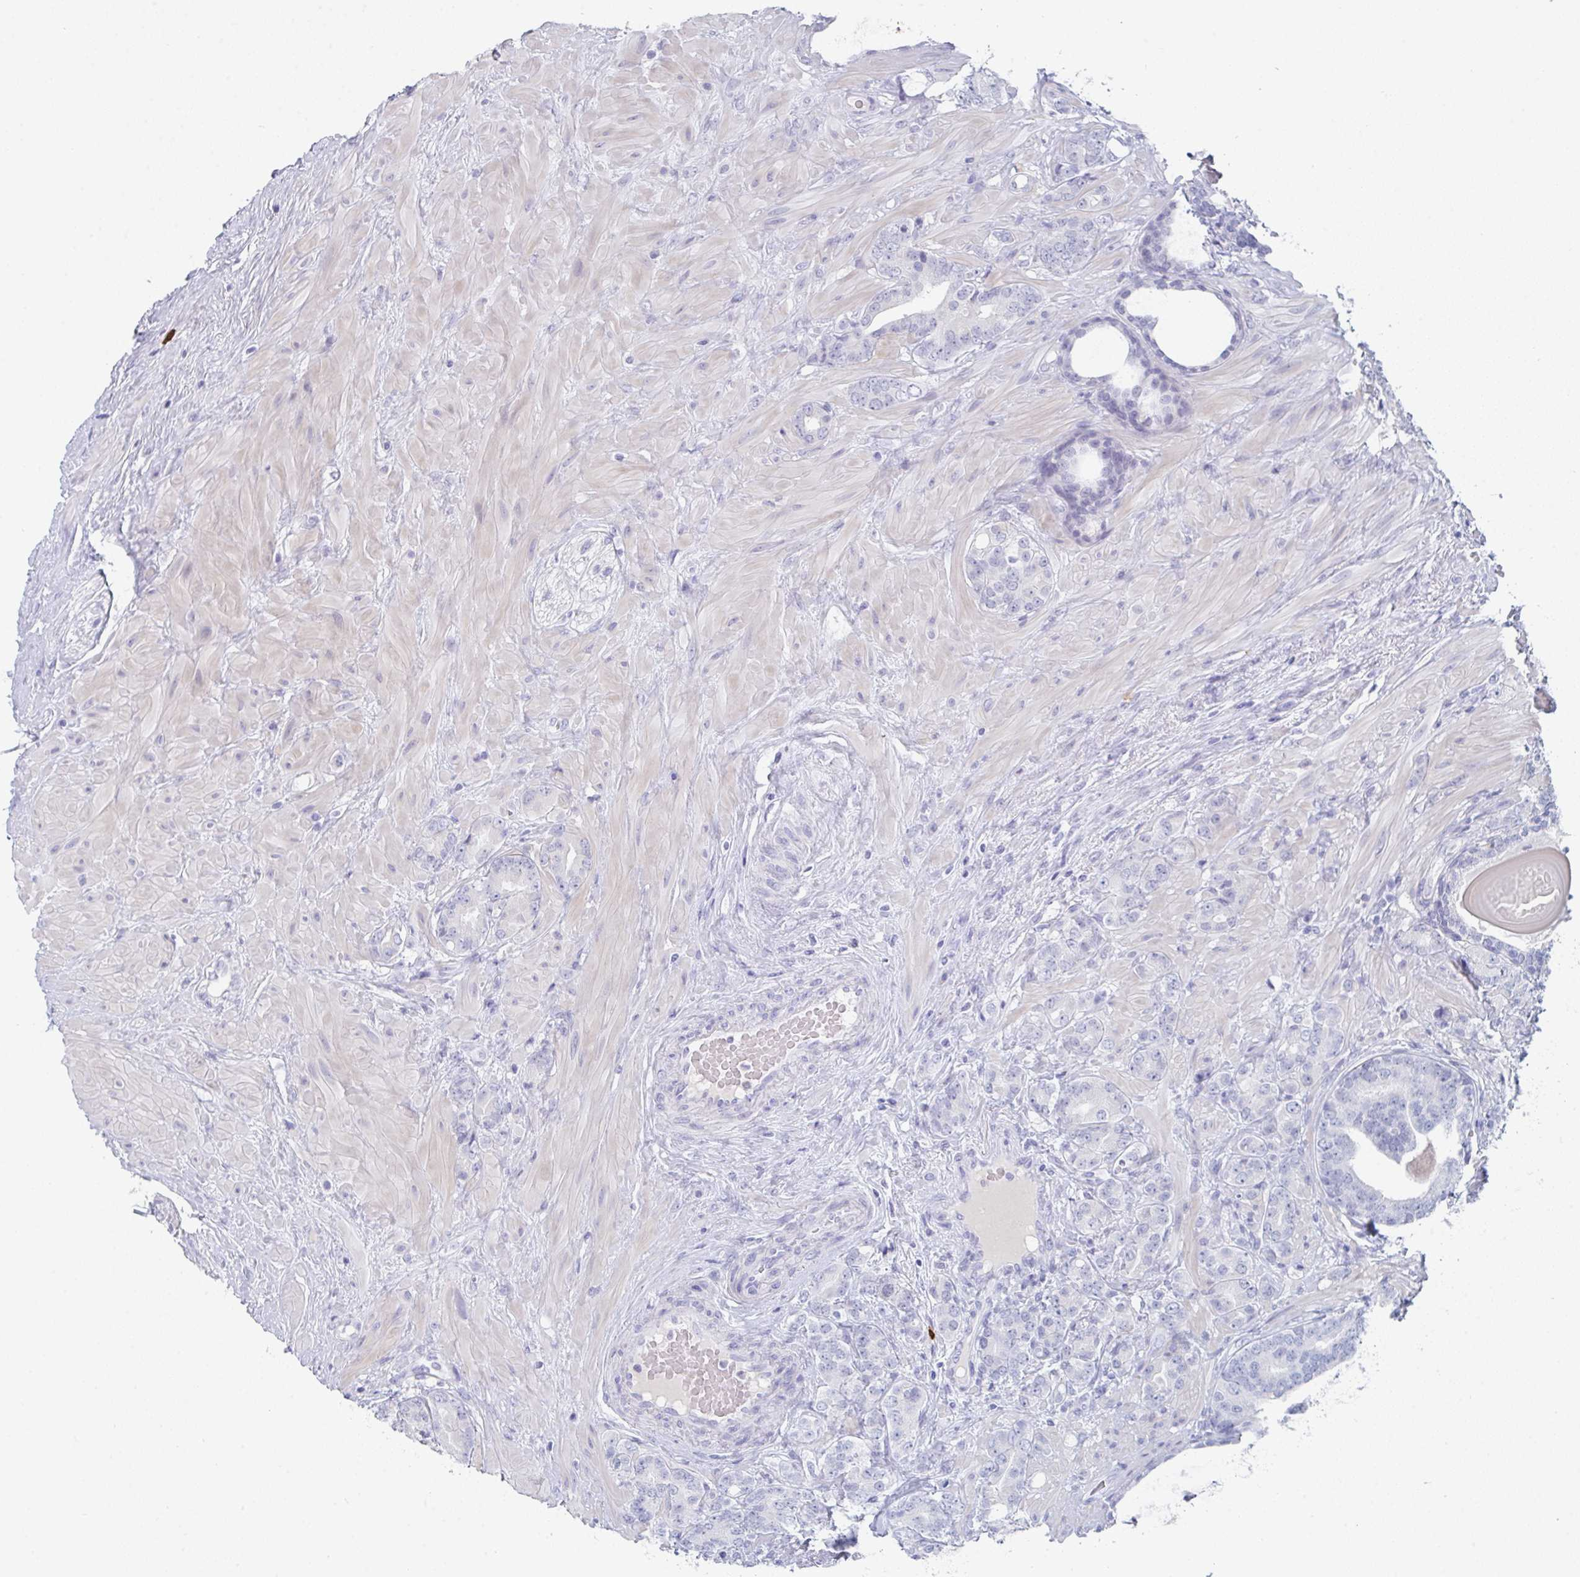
{"staining": {"intensity": "negative", "quantity": "none", "location": "none"}, "tissue": "prostate cancer", "cell_type": "Tumor cells", "image_type": "cancer", "snomed": [{"axis": "morphology", "description": "Adenocarcinoma, High grade"}, {"axis": "topography", "description": "Prostate"}], "caption": "This is an immunohistochemistry micrograph of high-grade adenocarcinoma (prostate). There is no staining in tumor cells.", "gene": "RUBCN", "patient": {"sex": "male", "age": 62}}